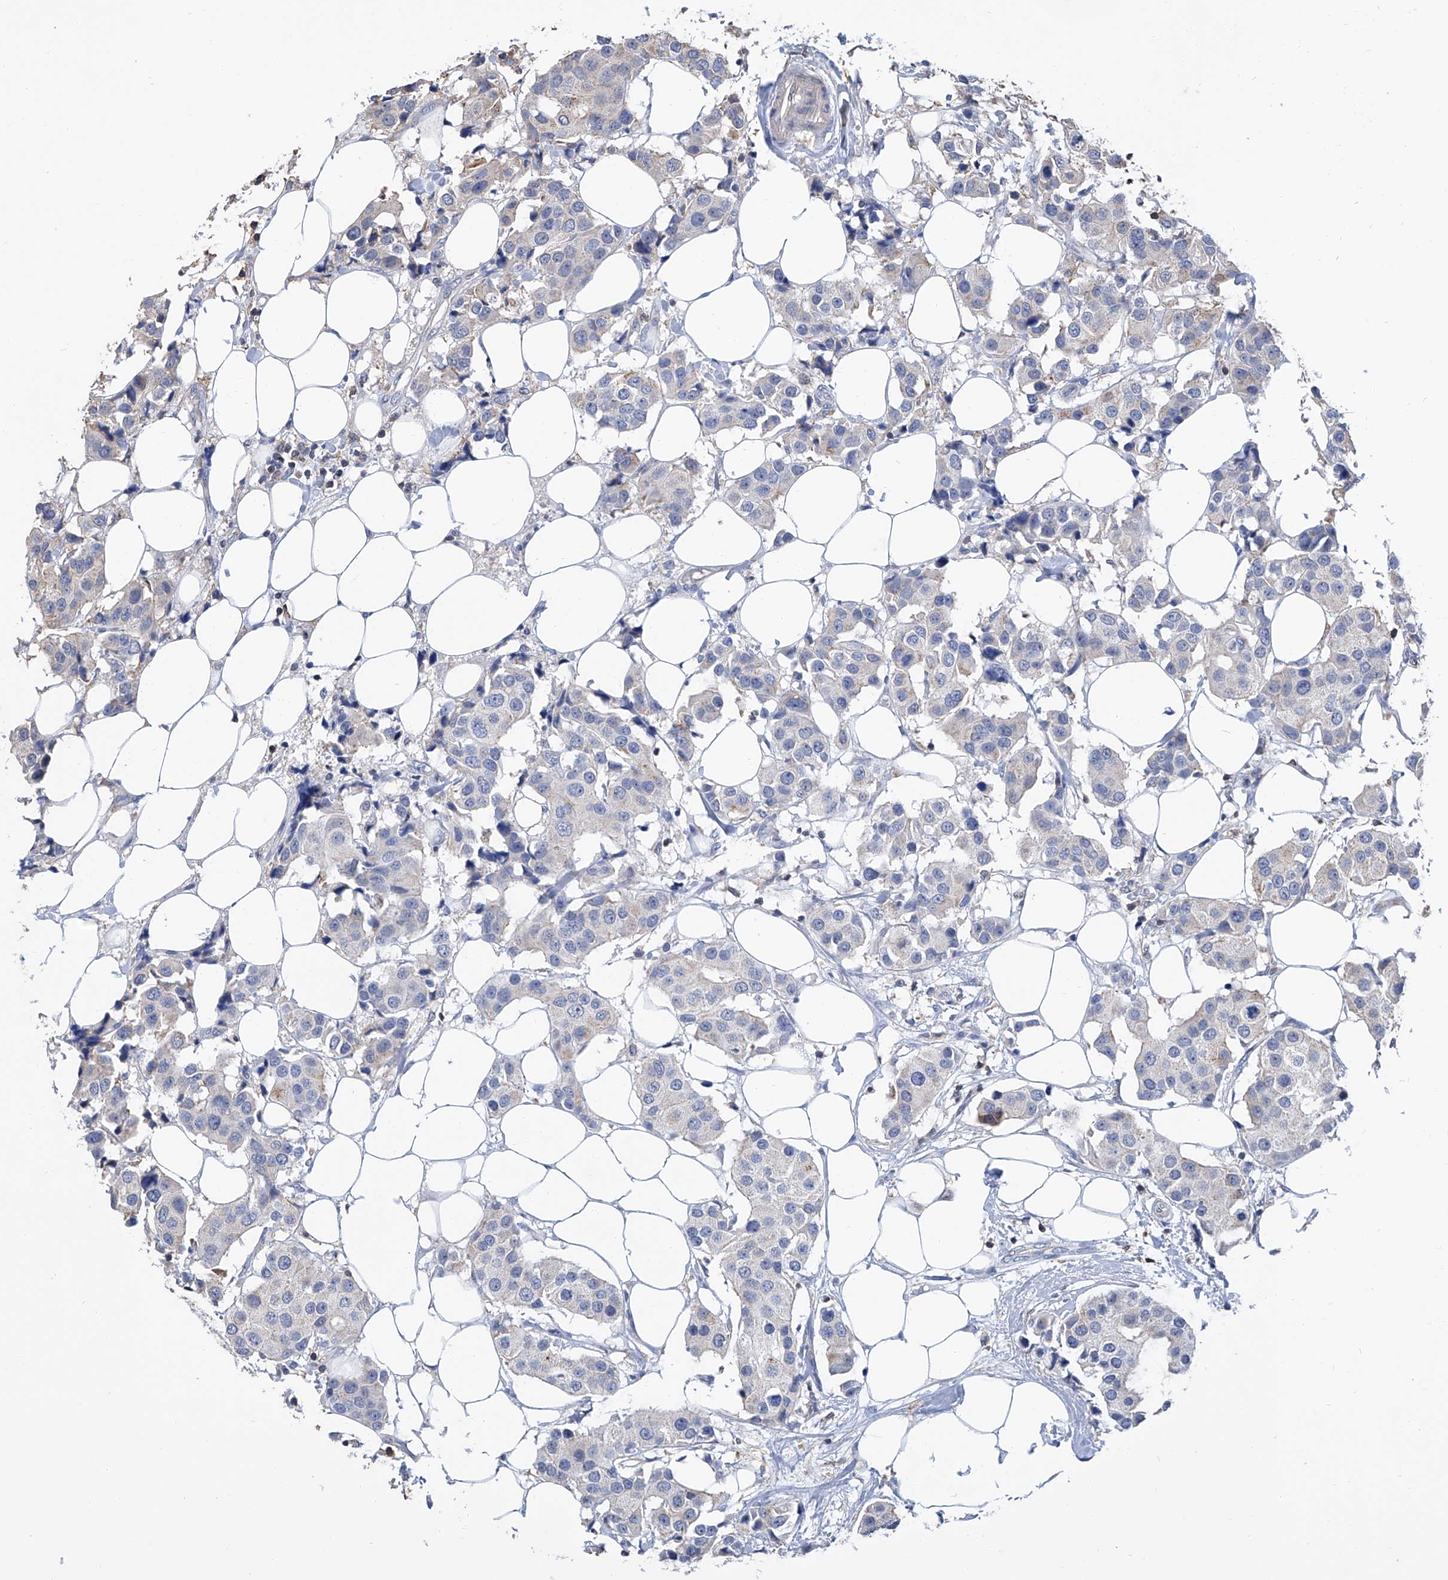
{"staining": {"intensity": "negative", "quantity": "none", "location": "none"}, "tissue": "breast cancer", "cell_type": "Tumor cells", "image_type": "cancer", "snomed": [{"axis": "morphology", "description": "Normal tissue, NOS"}, {"axis": "morphology", "description": "Duct carcinoma"}, {"axis": "topography", "description": "Breast"}], "caption": "Tumor cells are negative for brown protein staining in breast cancer. Brightfield microscopy of immunohistochemistry stained with DAB (brown) and hematoxylin (blue), captured at high magnification.", "gene": "GPT", "patient": {"sex": "female", "age": 39}}